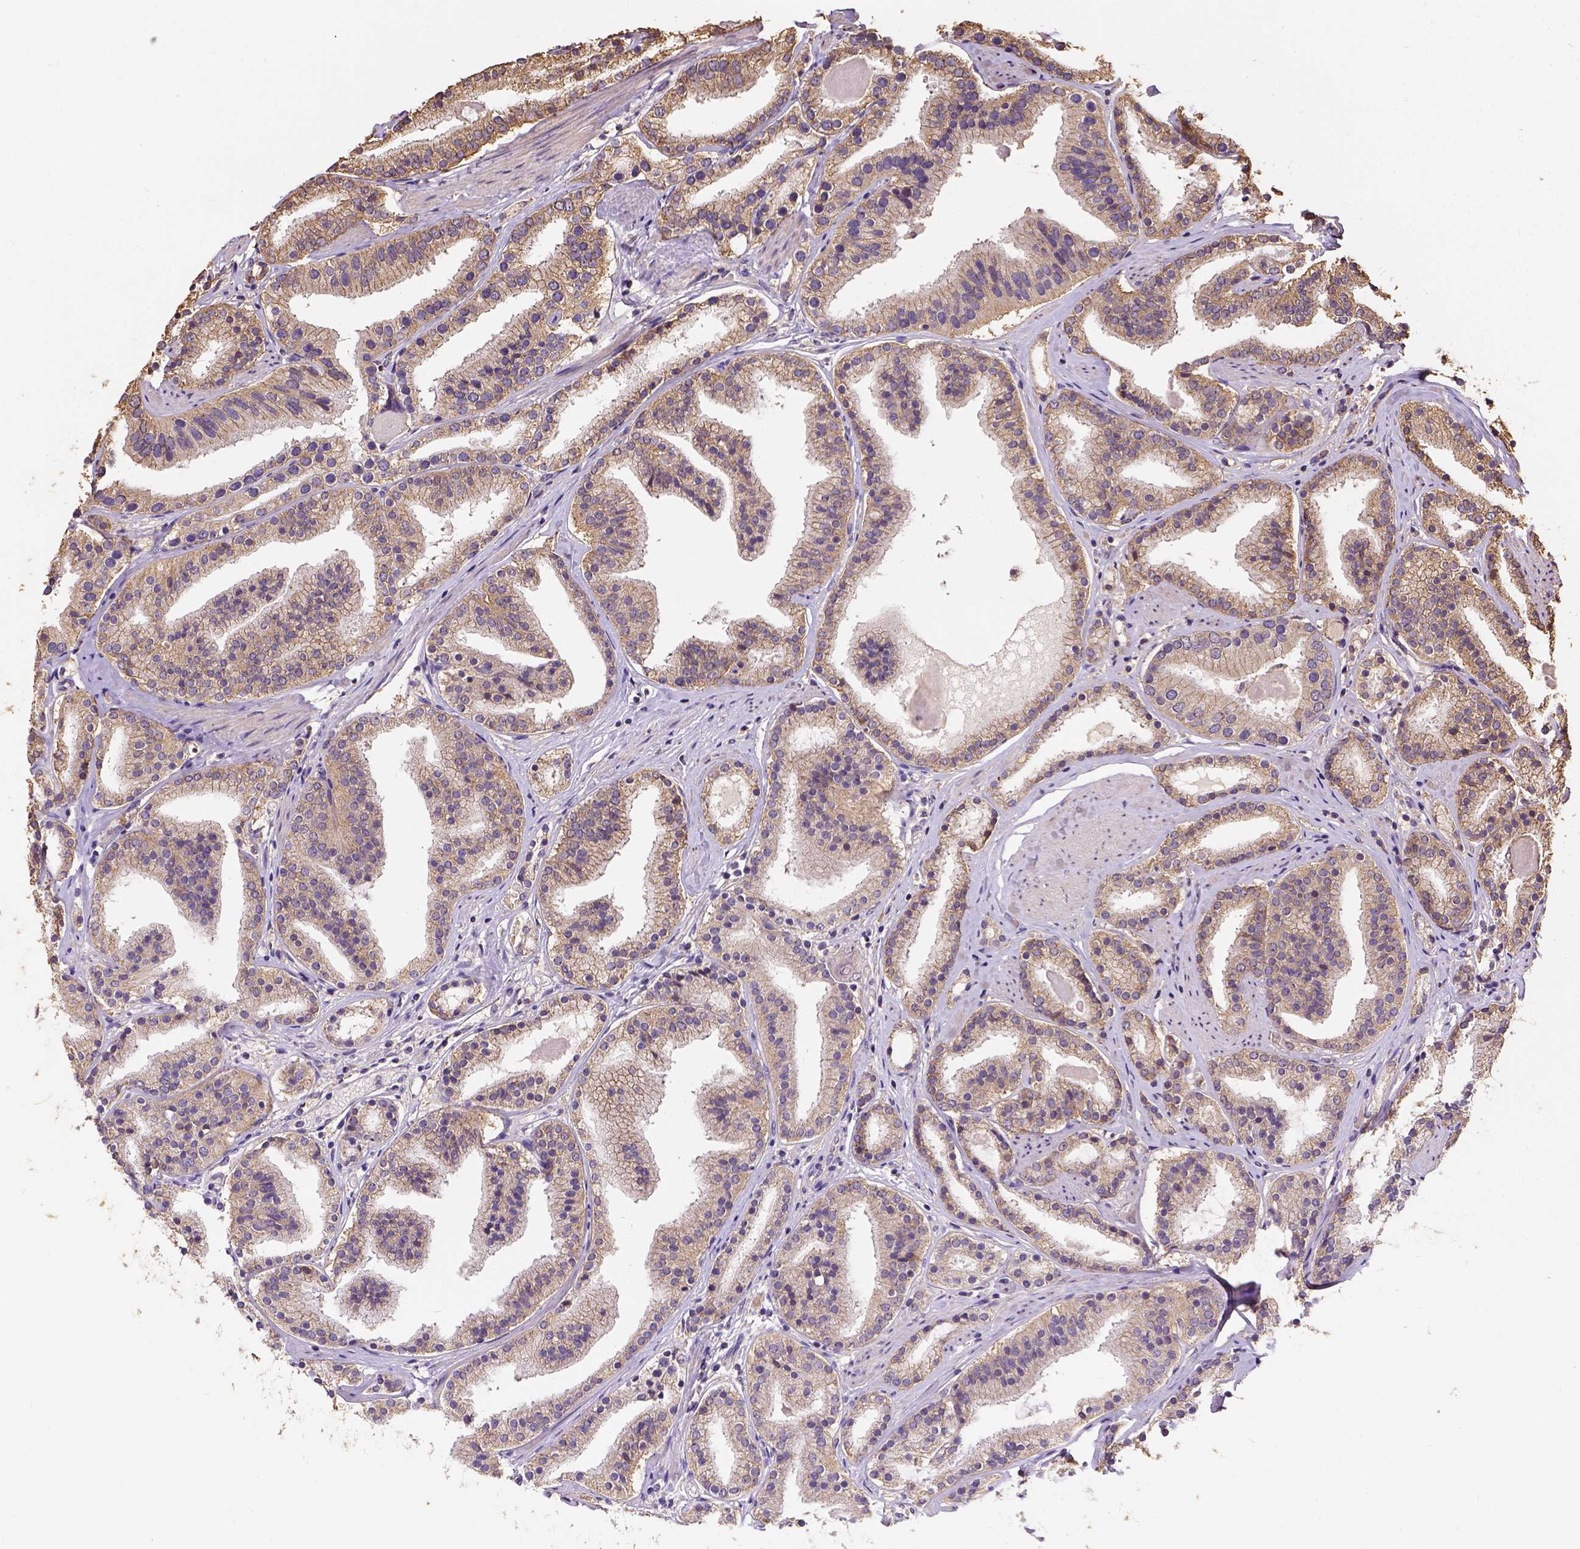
{"staining": {"intensity": "weak", "quantity": ">75%", "location": "cytoplasmic/membranous"}, "tissue": "prostate cancer", "cell_type": "Tumor cells", "image_type": "cancer", "snomed": [{"axis": "morphology", "description": "Adenocarcinoma, High grade"}, {"axis": "topography", "description": "Prostate"}], "caption": "Protein expression analysis of human prostate cancer reveals weak cytoplasmic/membranous staining in approximately >75% of tumor cells. Nuclei are stained in blue.", "gene": "ATP1B3", "patient": {"sex": "male", "age": 63}}